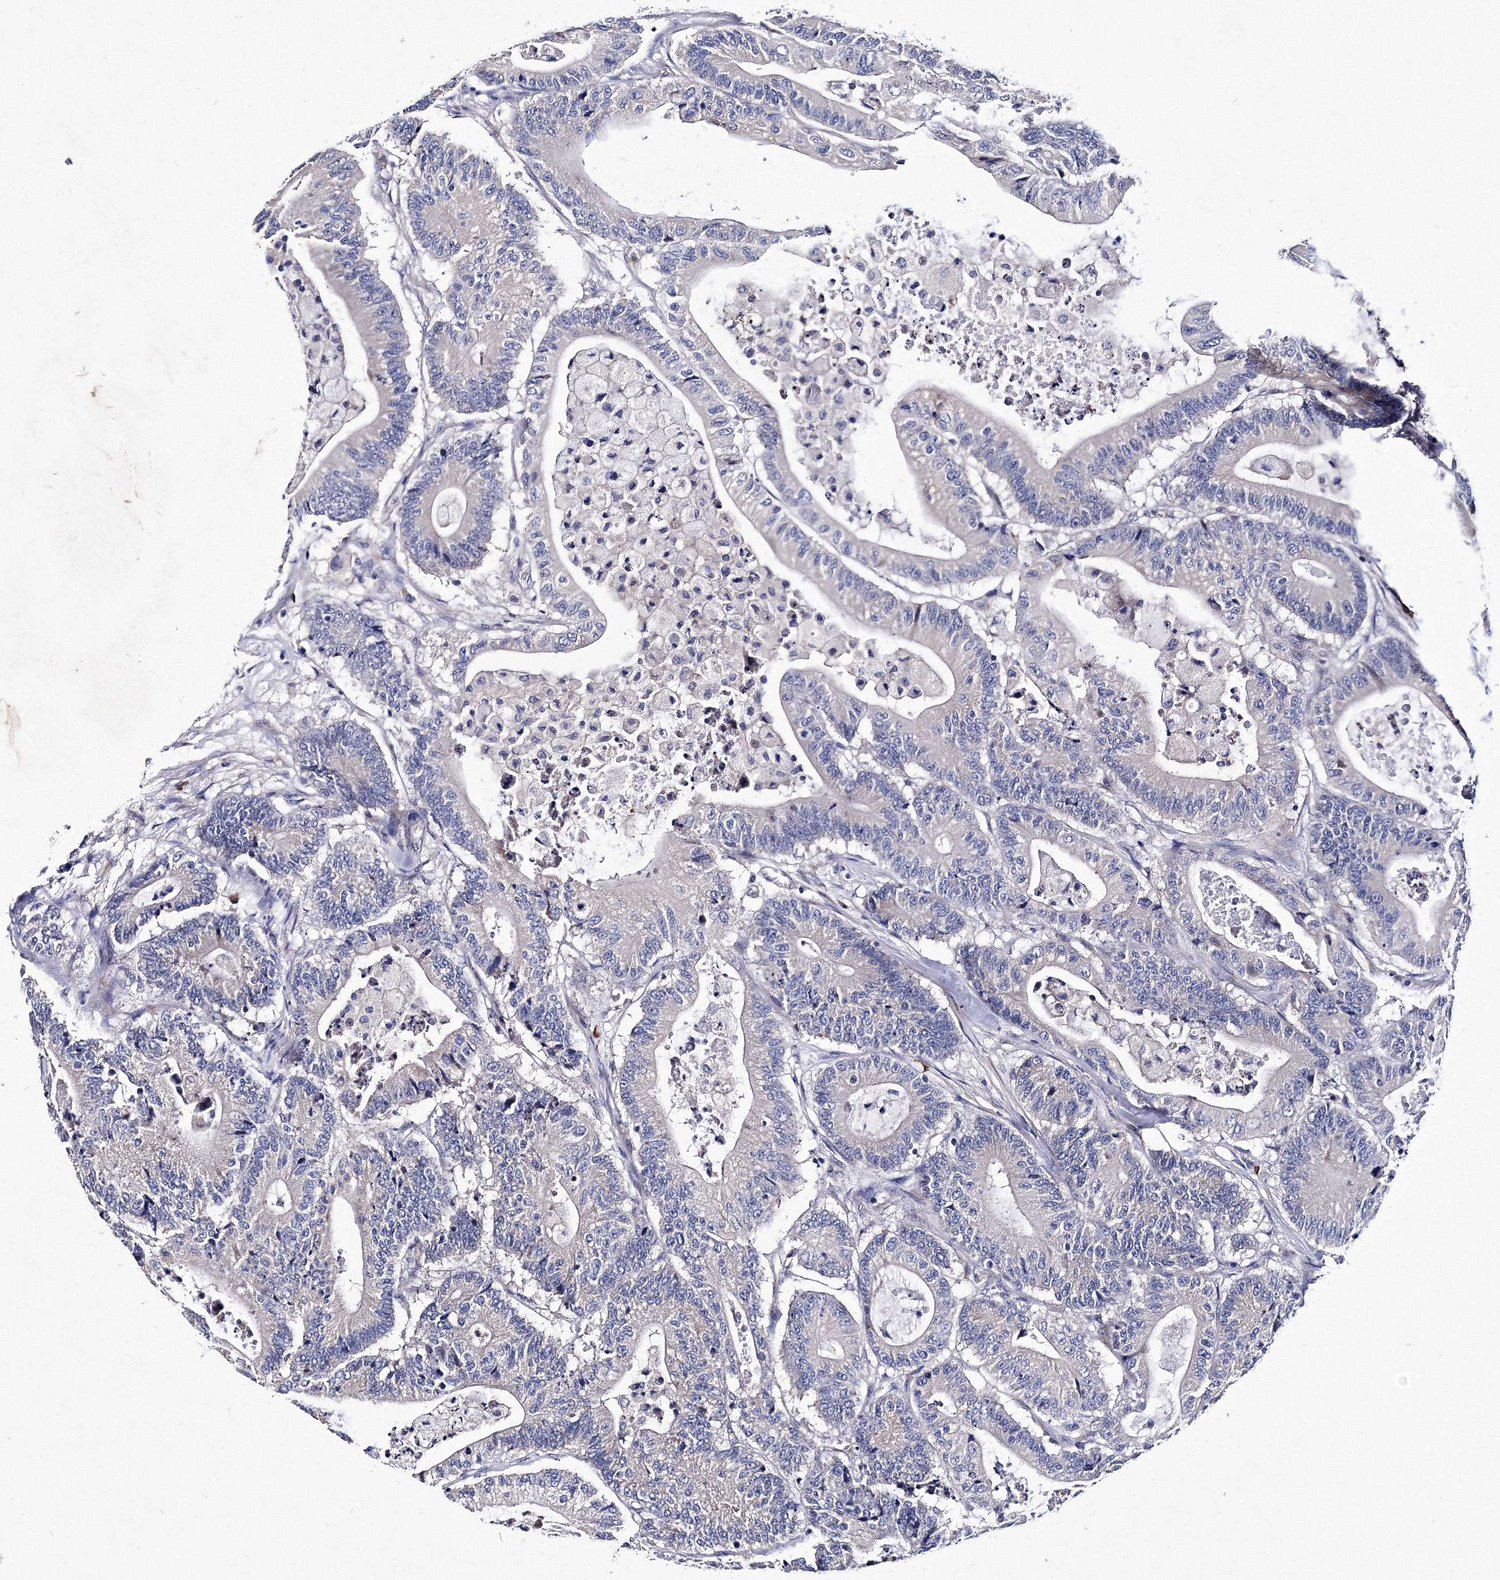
{"staining": {"intensity": "negative", "quantity": "none", "location": "none"}, "tissue": "colorectal cancer", "cell_type": "Tumor cells", "image_type": "cancer", "snomed": [{"axis": "morphology", "description": "Adenocarcinoma, NOS"}, {"axis": "topography", "description": "Colon"}], "caption": "Tumor cells show no significant protein expression in colorectal adenocarcinoma. (DAB (3,3'-diaminobenzidine) IHC visualized using brightfield microscopy, high magnification).", "gene": "TRPM2", "patient": {"sex": "female", "age": 84}}